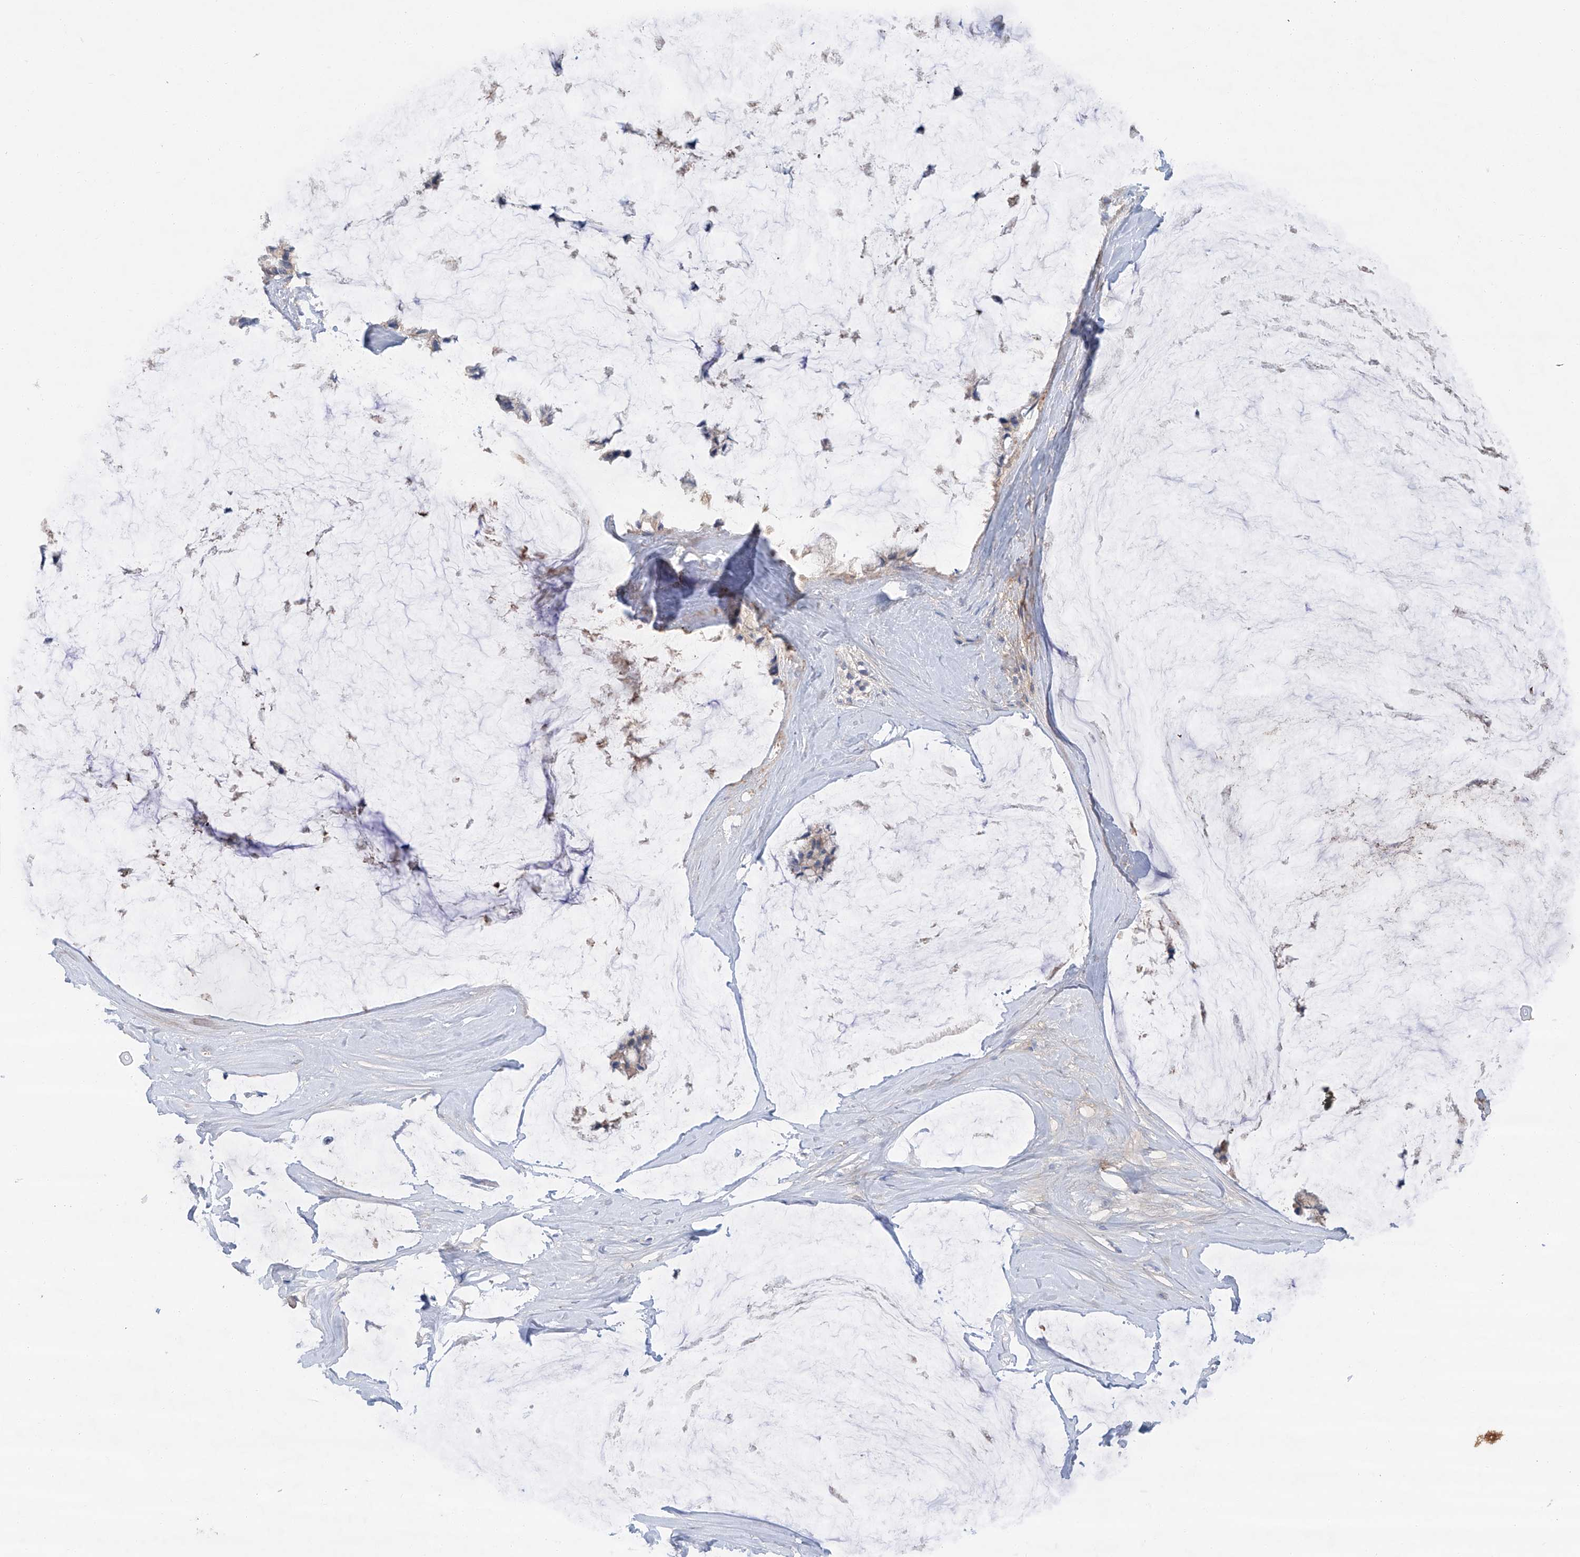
{"staining": {"intensity": "weak", "quantity": "<25%", "location": "cytoplasmic/membranous"}, "tissue": "ovarian cancer", "cell_type": "Tumor cells", "image_type": "cancer", "snomed": [{"axis": "morphology", "description": "Cystadenocarcinoma, mucinous, NOS"}, {"axis": "topography", "description": "Ovary"}], "caption": "Ovarian mucinous cystadenocarcinoma stained for a protein using IHC exhibits no staining tumor cells.", "gene": "SIX4", "patient": {"sex": "female", "age": 39}}